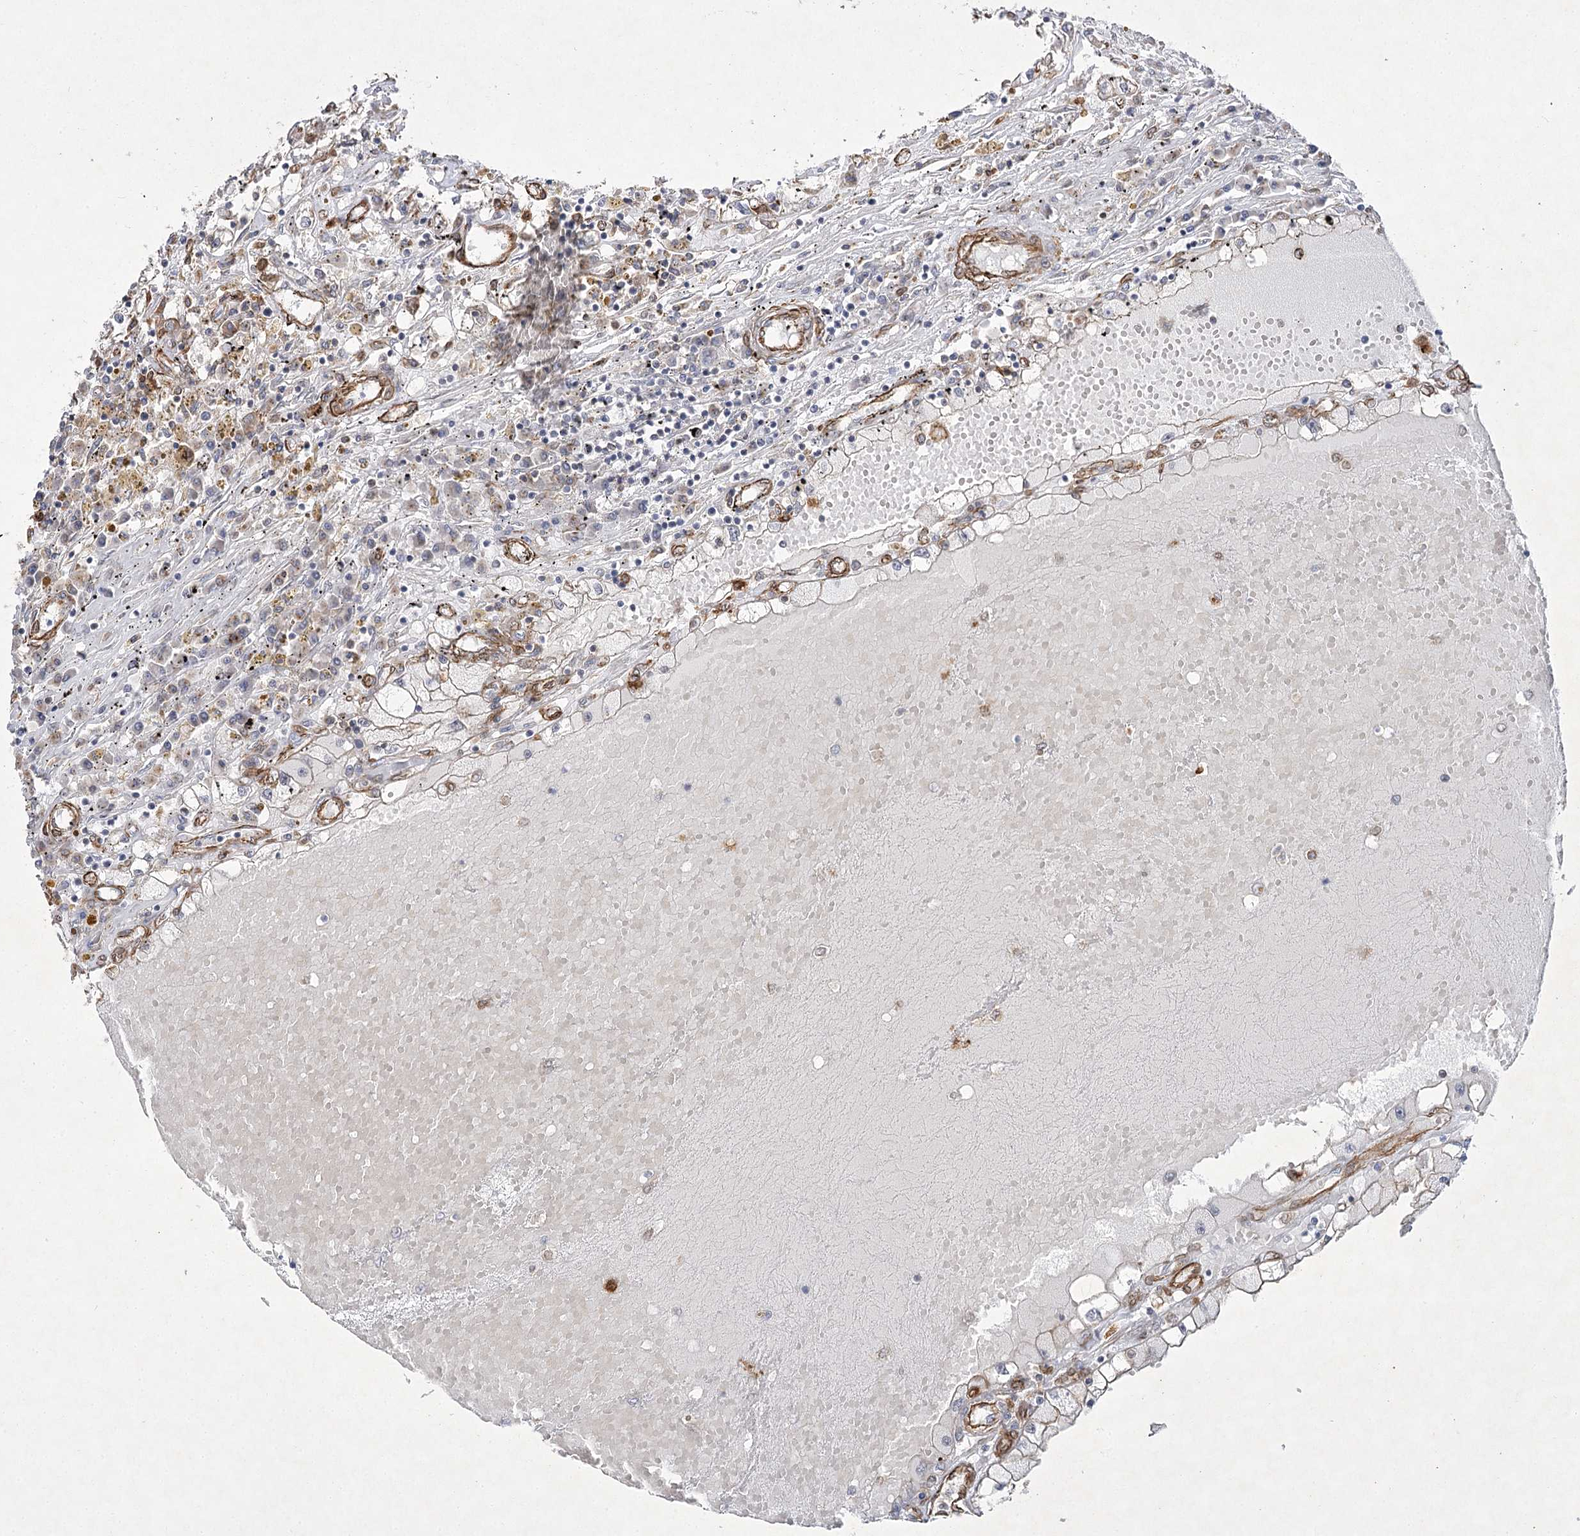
{"staining": {"intensity": "weak", "quantity": "<25%", "location": "cytoplasmic/membranous"}, "tissue": "renal cancer", "cell_type": "Tumor cells", "image_type": "cancer", "snomed": [{"axis": "morphology", "description": "Adenocarcinoma, NOS"}, {"axis": "topography", "description": "Kidney"}], "caption": "Micrograph shows no protein expression in tumor cells of renal cancer tissue. (DAB immunohistochemistry visualized using brightfield microscopy, high magnification).", "gene": "SH3BP5L", "patient": {"sex": "male", "age": 56}}